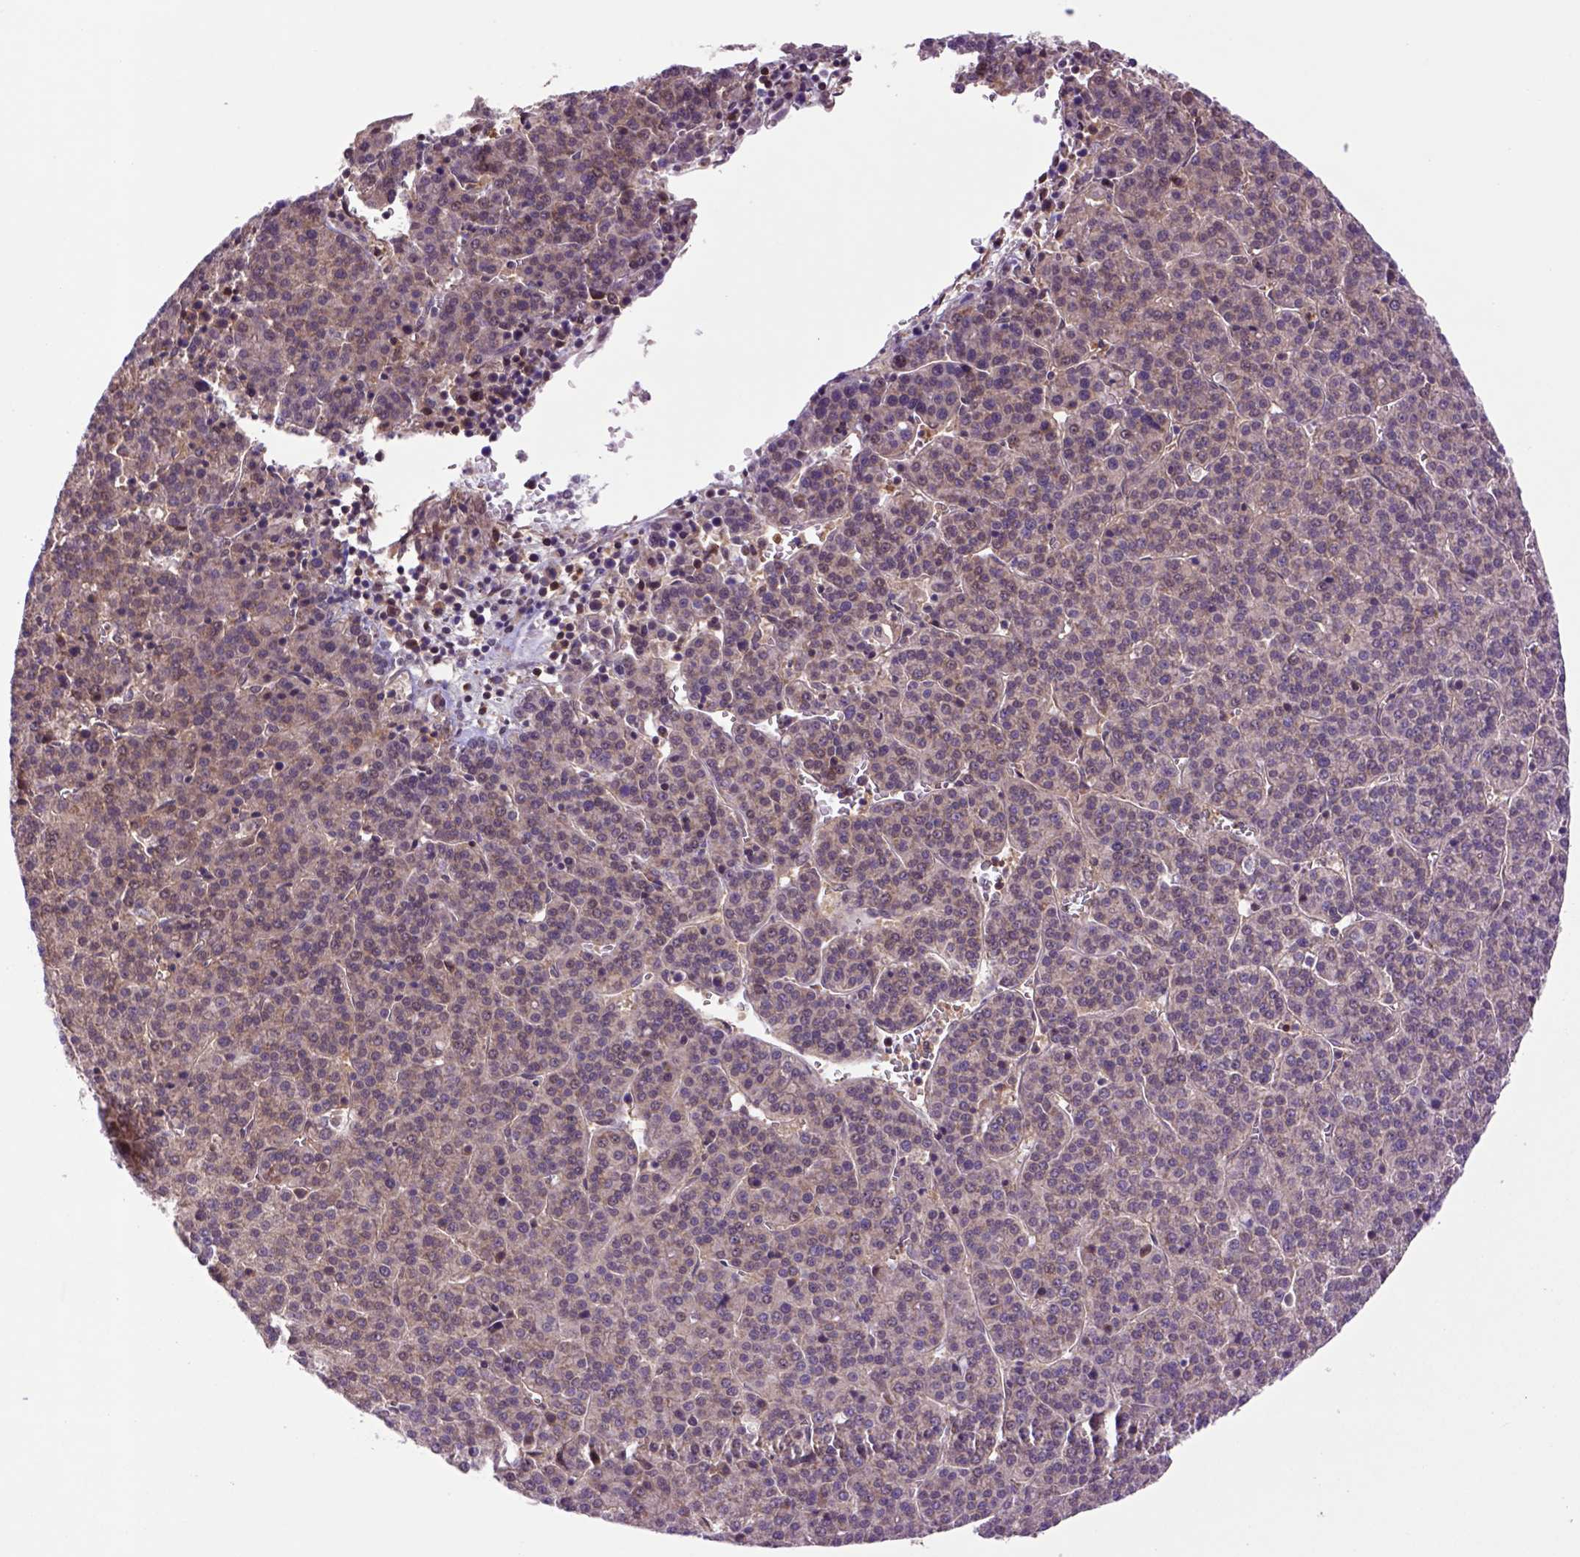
{"staining": {"intensity": "moderate", "quantity": ">75%", "location": "cytoplasmic/membranous"}, "tissue": "liver cancer", "cell_type": "Tumor cells", "image_type": "cancer", "snomed": [{"axis": "morphology", "description": "Carcinoma, Hepatocellular, NOS"}, {"axis": "topography", "description": "Liver"}], "caption": "Liver hepatocellular carcinoma stained with DAB IHC displays medium levels of moderate cytoplasmic/membranous staining in about >75% of tumor cells.", "gene": "HSPBP1", "patient": {"sex": "female", "age": 58}}